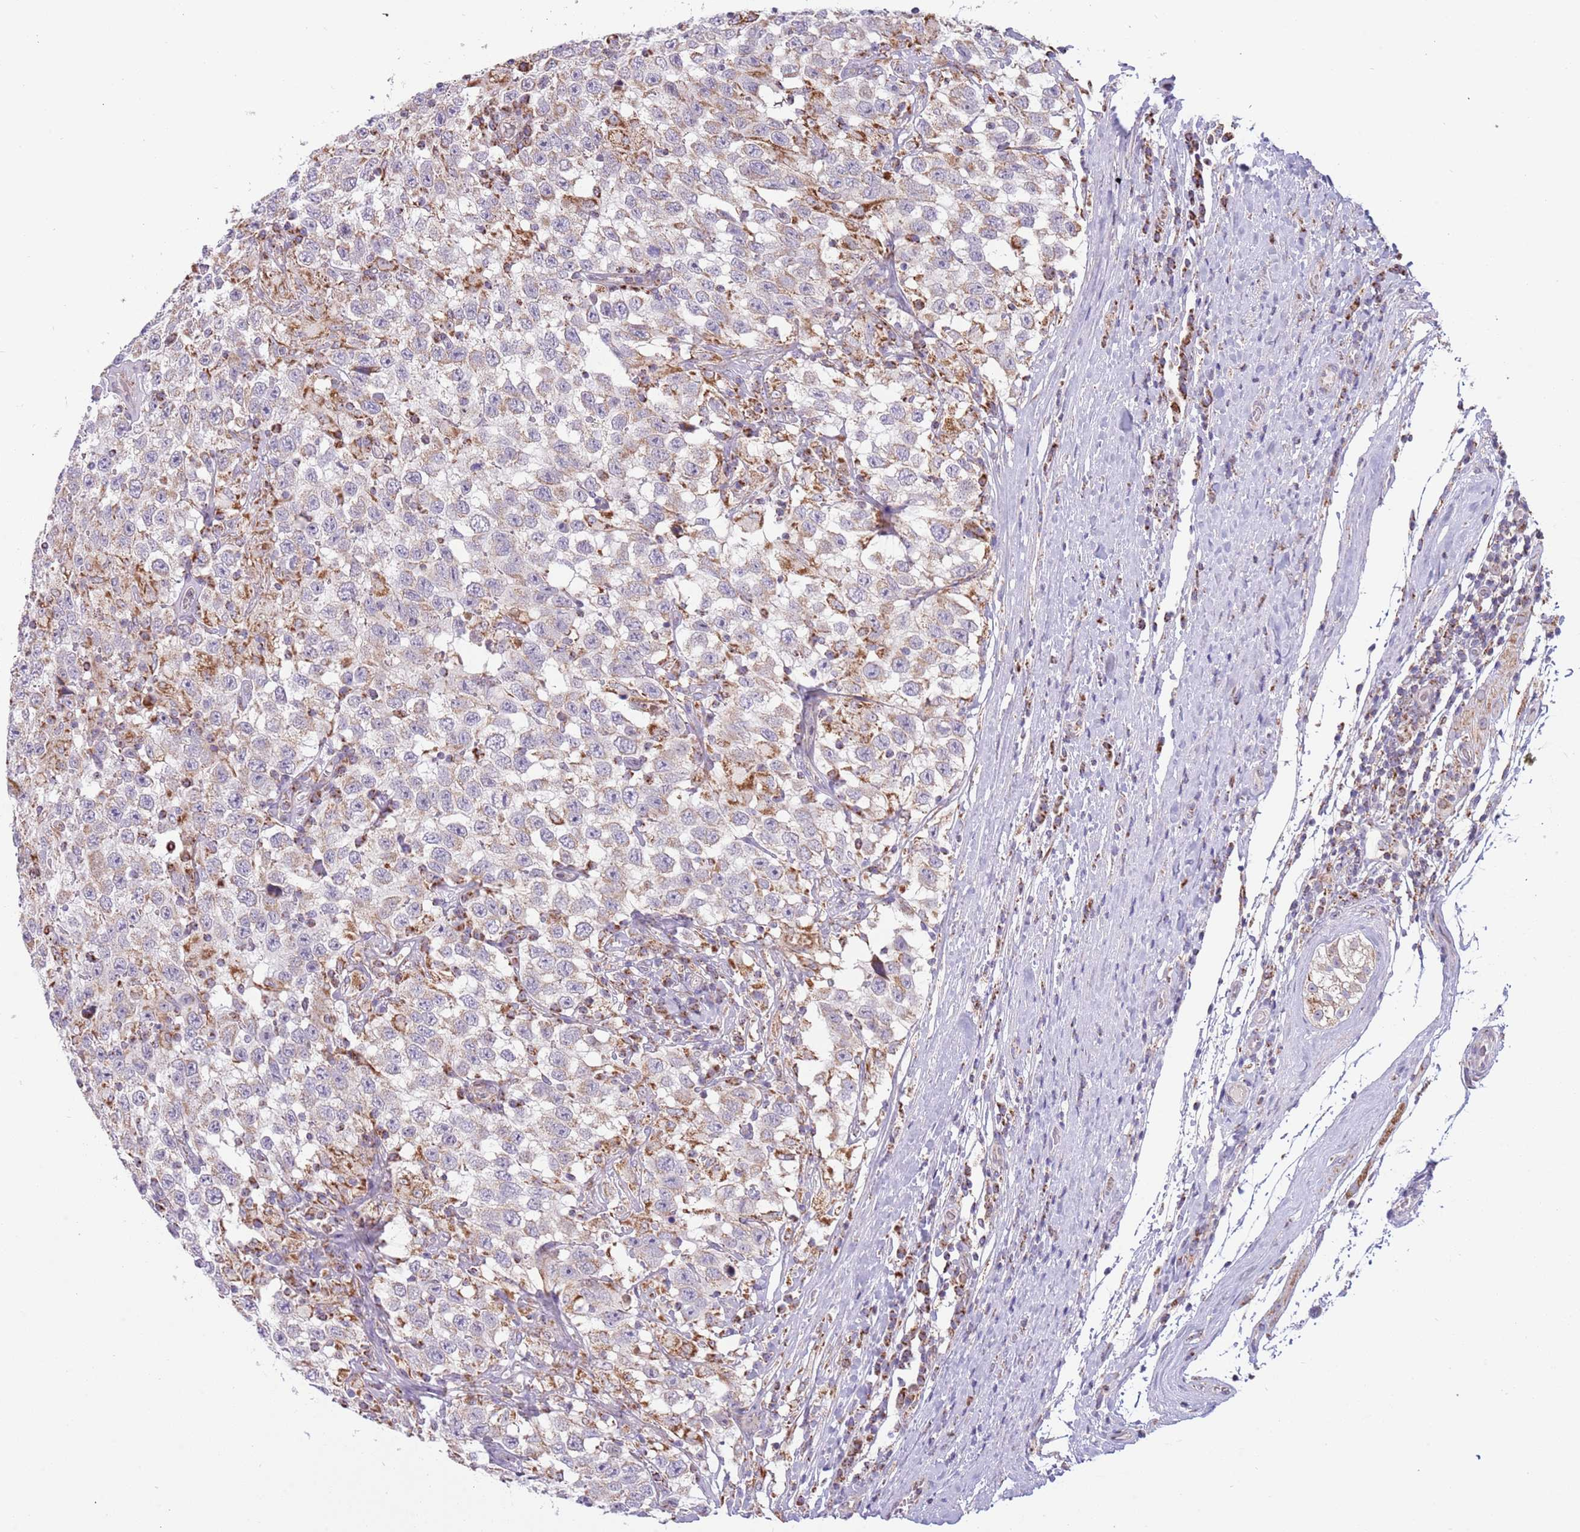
{"staining": {"intensity": "weak", "quantity": "25%-75%", "location": "cytoplasmic/membranous"}, "tissue": "testis cancer", "cell_type": "Tumor cells", "image_type": "cancer", "snomed": [{"axis": "morphology", "description": "Seminoma, NOS"}, {"axis": "topography", "description": "Testis"}], "caption": "The image reveals immunohistochemical staining of seminoma (testis). There is weak cytoplasmic/membranous staining is present in about 25%-75% of tumor cells. Using DAB (brown) and hematoxylin (blue) stains, captured at high magnification using brightfield microscopy.", "gene": "LHX6", "patient": {"sex": "male", "age": 41}}